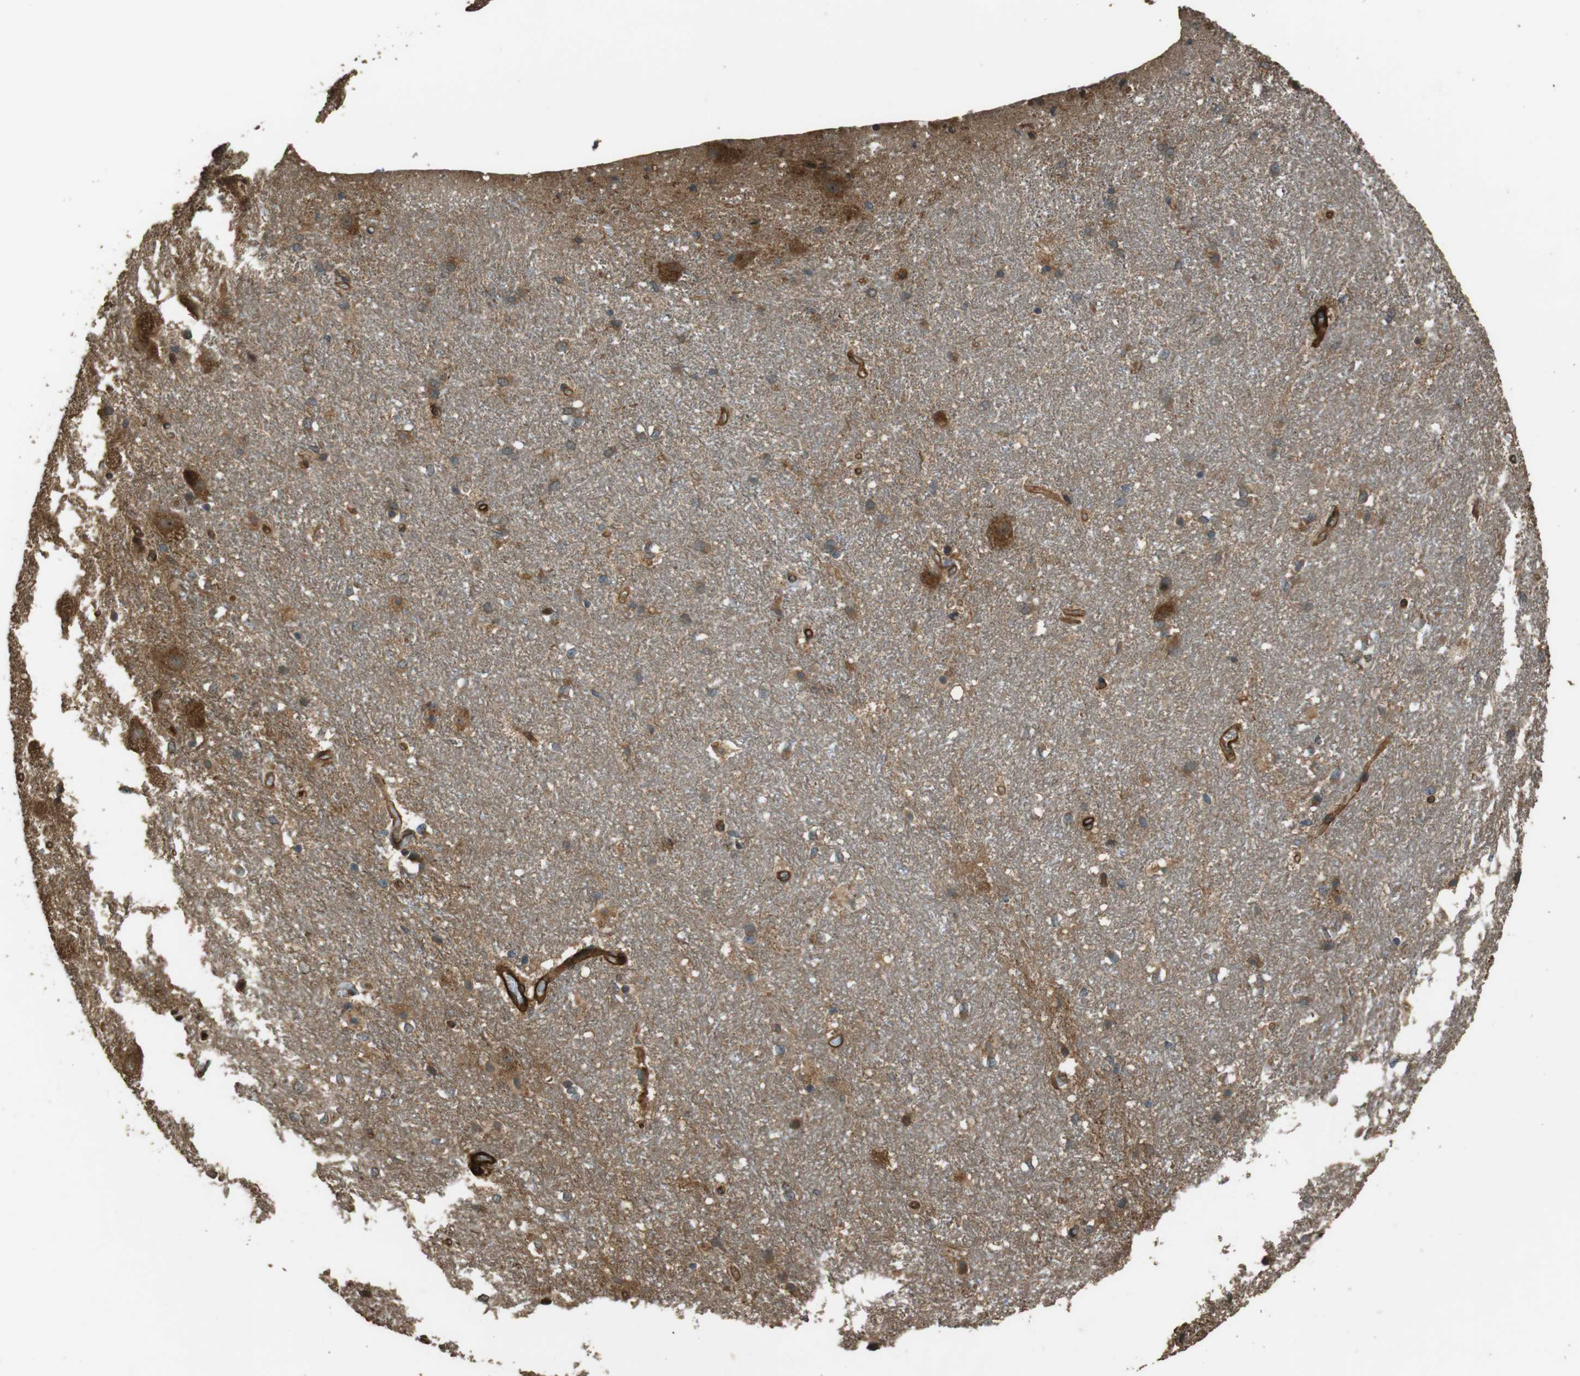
{"staining": {"intensity": "moderate", "quantity": "25%-75%", "location": "cytoplasmic/membranous"}, "tissue": "hippocampus", "cell_type": "Glial cells", "image_type": "normal", "snomed": [{"axis": "morphology", "description": "Normal tissue, NOS"}, {"axis": "topography", "description": "Hippocampus"}], "caption": "A brown stain labels moderate cytoplasmic/membranous positivity of a protein in glial cells of normal human hippocampus.", "gene": "MSRB3", "patient": {"sex": "female", "age": 19}}